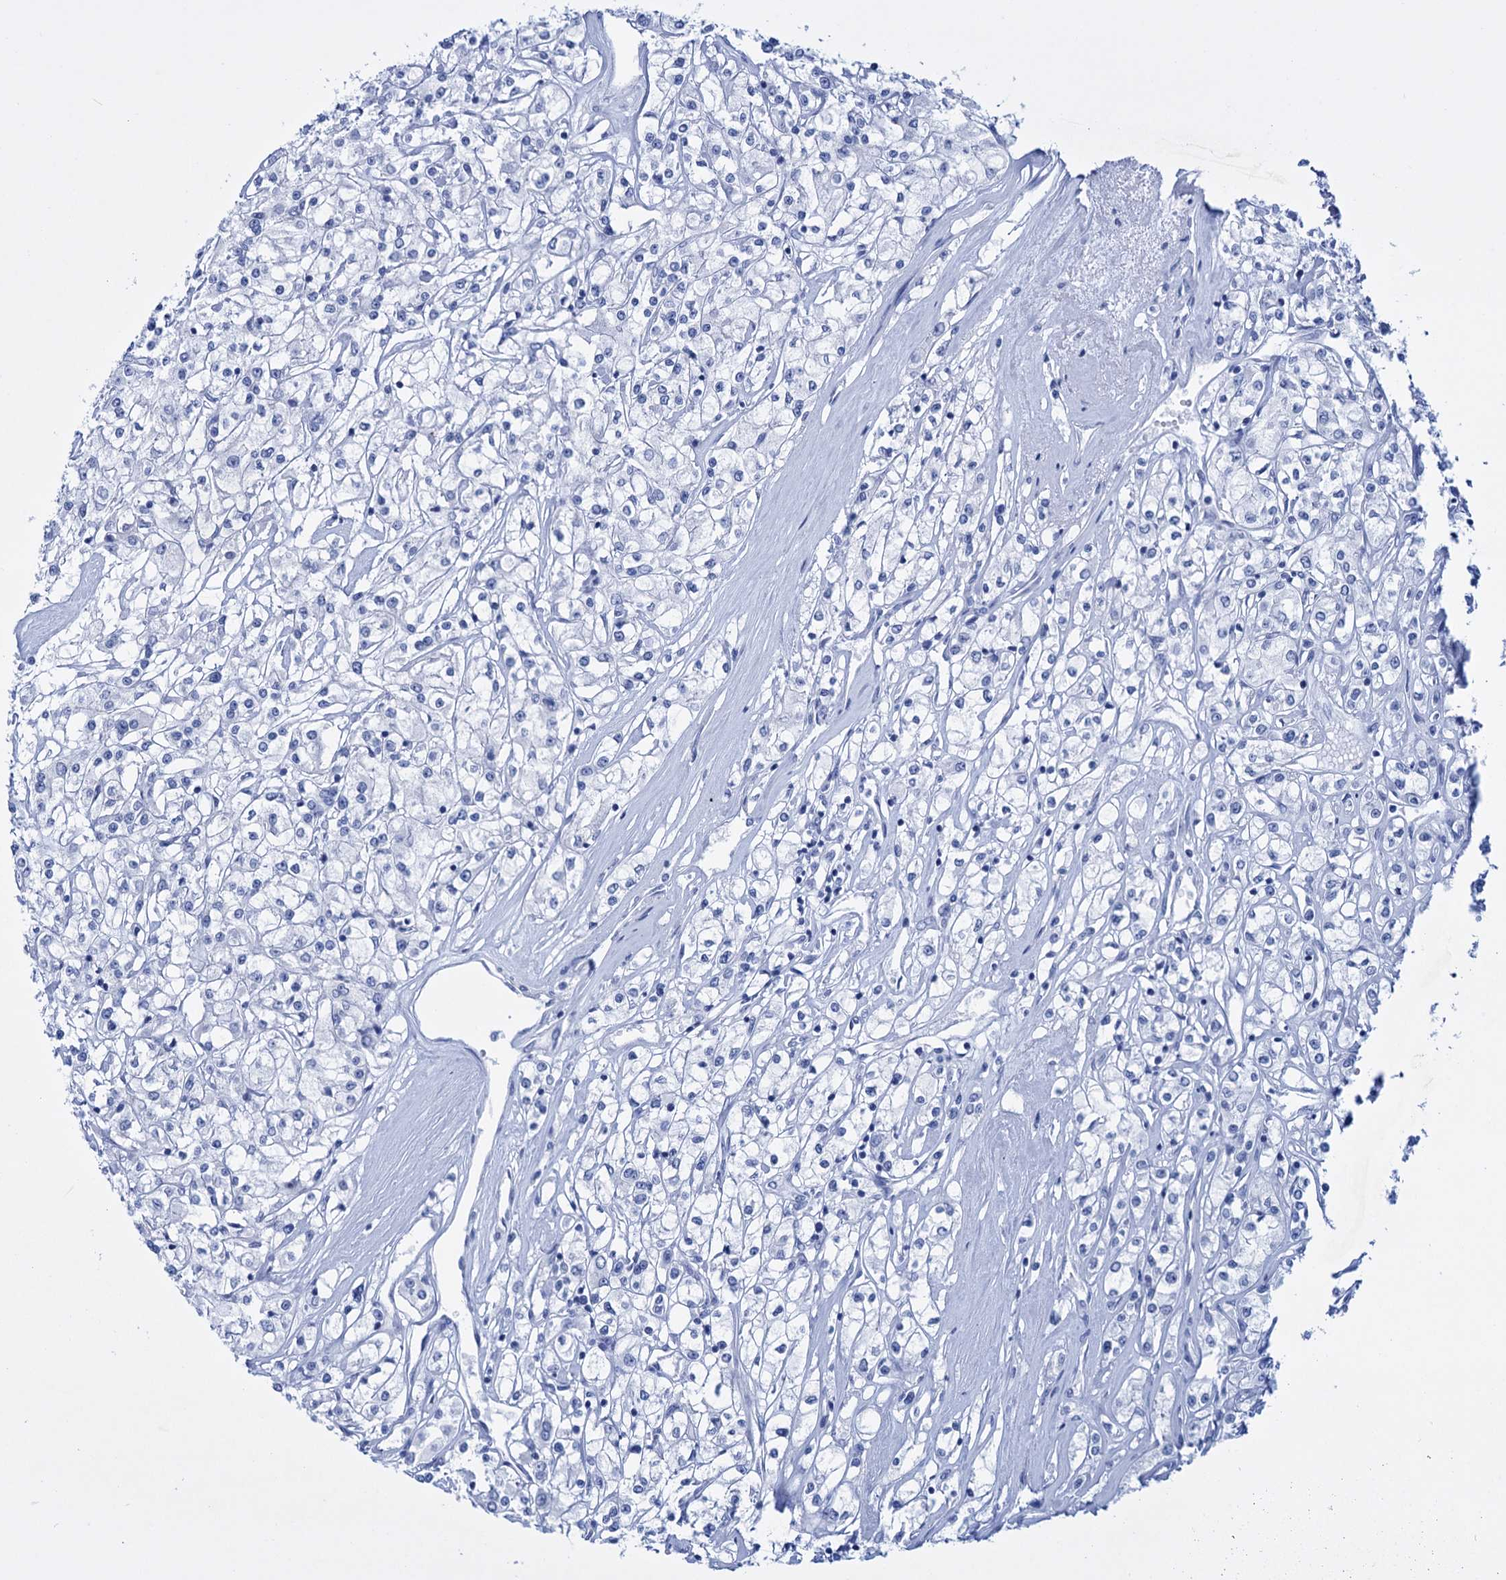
{"staining": {"intensity": "negative", "quantity": "none", "location": "none"}, "tissue": "renal cancer", "cell_type": "Tumor cells", "image_type": "cancer", "snomed": [{"axis": "morphology", "description": "Adenocarcinoma, NOS"}, {"axis": "topography", "description": "Kidney"}], "caption": "Immunohistochemistry (IHC) micrograph of neoplastic tissue: renal cancer (adenocarcinoma) stained with DAB (3,3'-diaminobenzidine) shows no significant protein positivity in tumor cells. The staining was performed using DAB (3,3'-diaminobenzidine) to visualize the protein expression in brown, while the nuclei were stained in blue with hematoxylin (Magnification: 20x).", "gene": "FBXW12", "patient": {"sex": "female", "age": 59}}